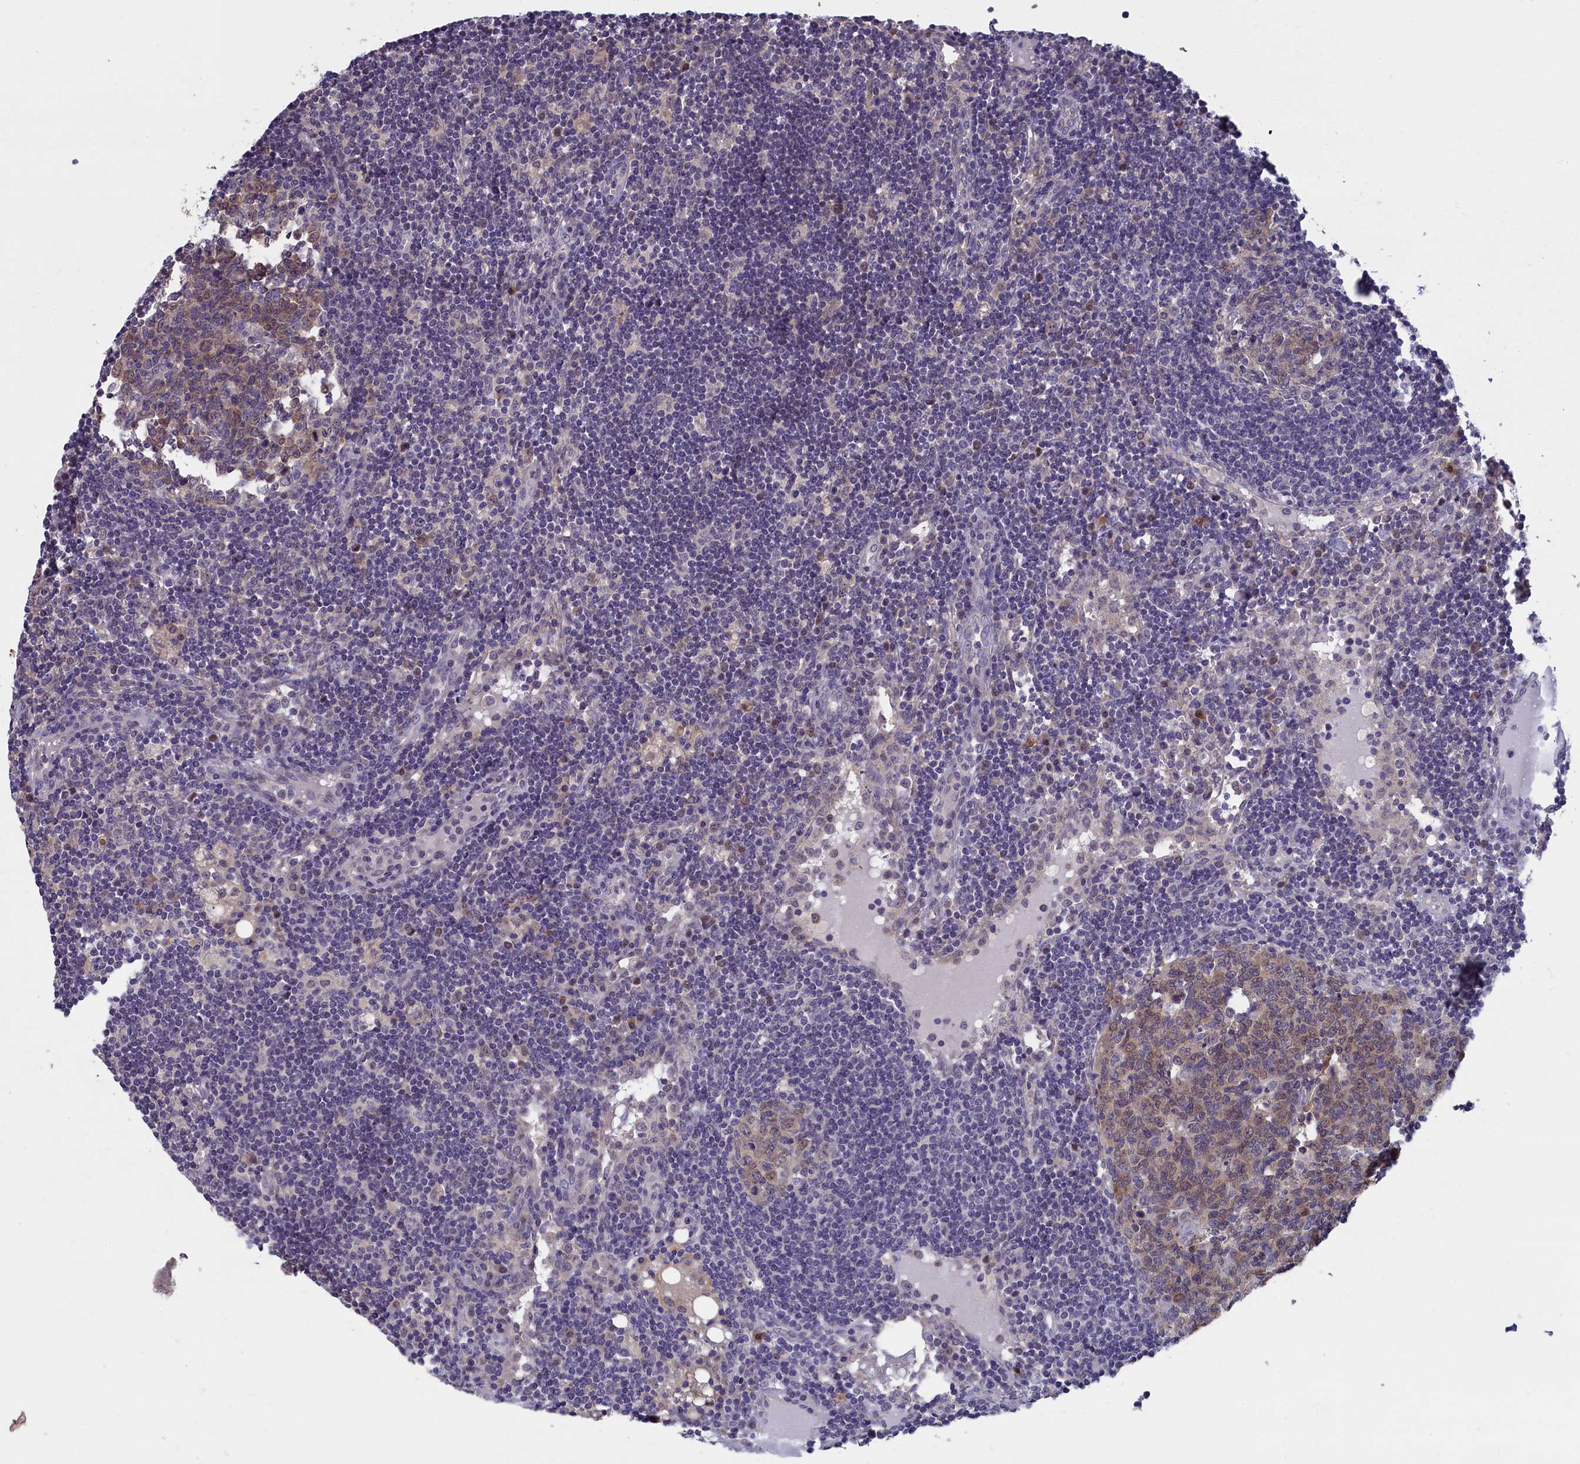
{"staining": {"intensity": "moderate", "quantity": ">75%", "location": "cytoplasmic/membranous,nuclear"}, "tissue": "lymph node", "cell_type": "Germinal center cells", "image_type": "normal", "snomed": [{"axis": "morphology", "description": "Normal tissue, NOS"}, {"axis": "topography", "description": "Lymph node"}], "caption": "Protein expression by IHC exhibits moderate cytoplasmic/membranous,nuclear expression in about >75% of germinal center cells in unremarkable lymph node. (brown staining indicates protein expression, while blue staining denotes nuclei).", "gene": "UCHL3", "patient": {"sex": "female", "age": 73}}